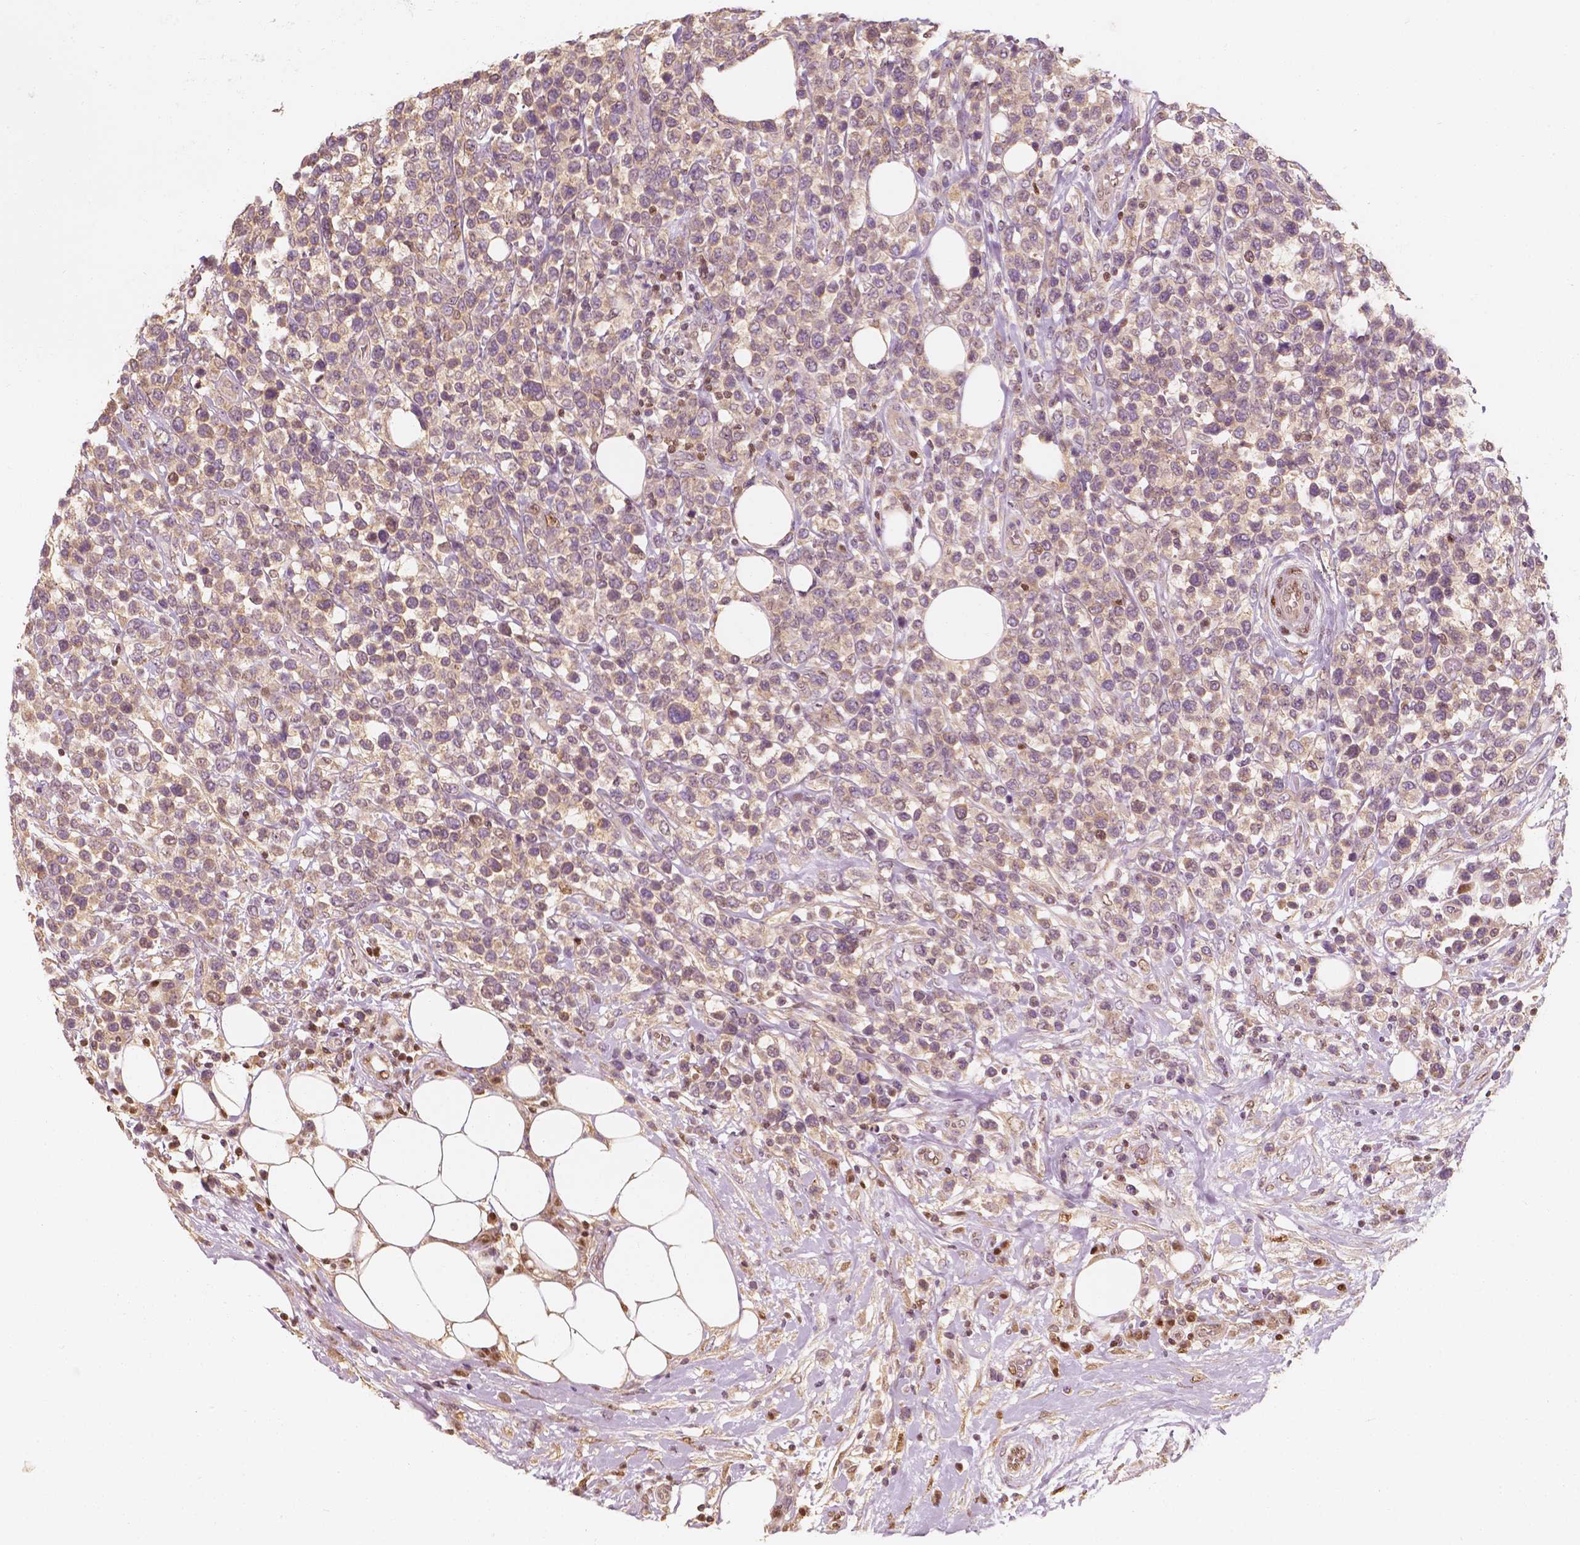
{"staining": {"intensity": "weak", "quantity": "<25%", "location": "cytoplasmic/membranous"}, "tissue": "lymphoma", "cell_type": "Tumor cells", "image_type": "cancer", "snomed": [{"axis": "morphology", "description": "Malignant lymphoma, non-Hodgkin's type, High grade"}, {"axis": "topography", "description": "Soft tissue"}], "caption": "High magnification brightfield microscopy of lymphoma stained with DAB (brown) and counterstained with hematoxylin (blue): tumor cells show no significant expression. The staining was performed using DAB (3,3'-diaminobenzidine) to visualize the protein expression in brown, while the nuclei were stained in blue with hematoxylin (Magnification: 20x).", "gene": "TBC1D17", "patient": {"sex": "female", "age": 56}}